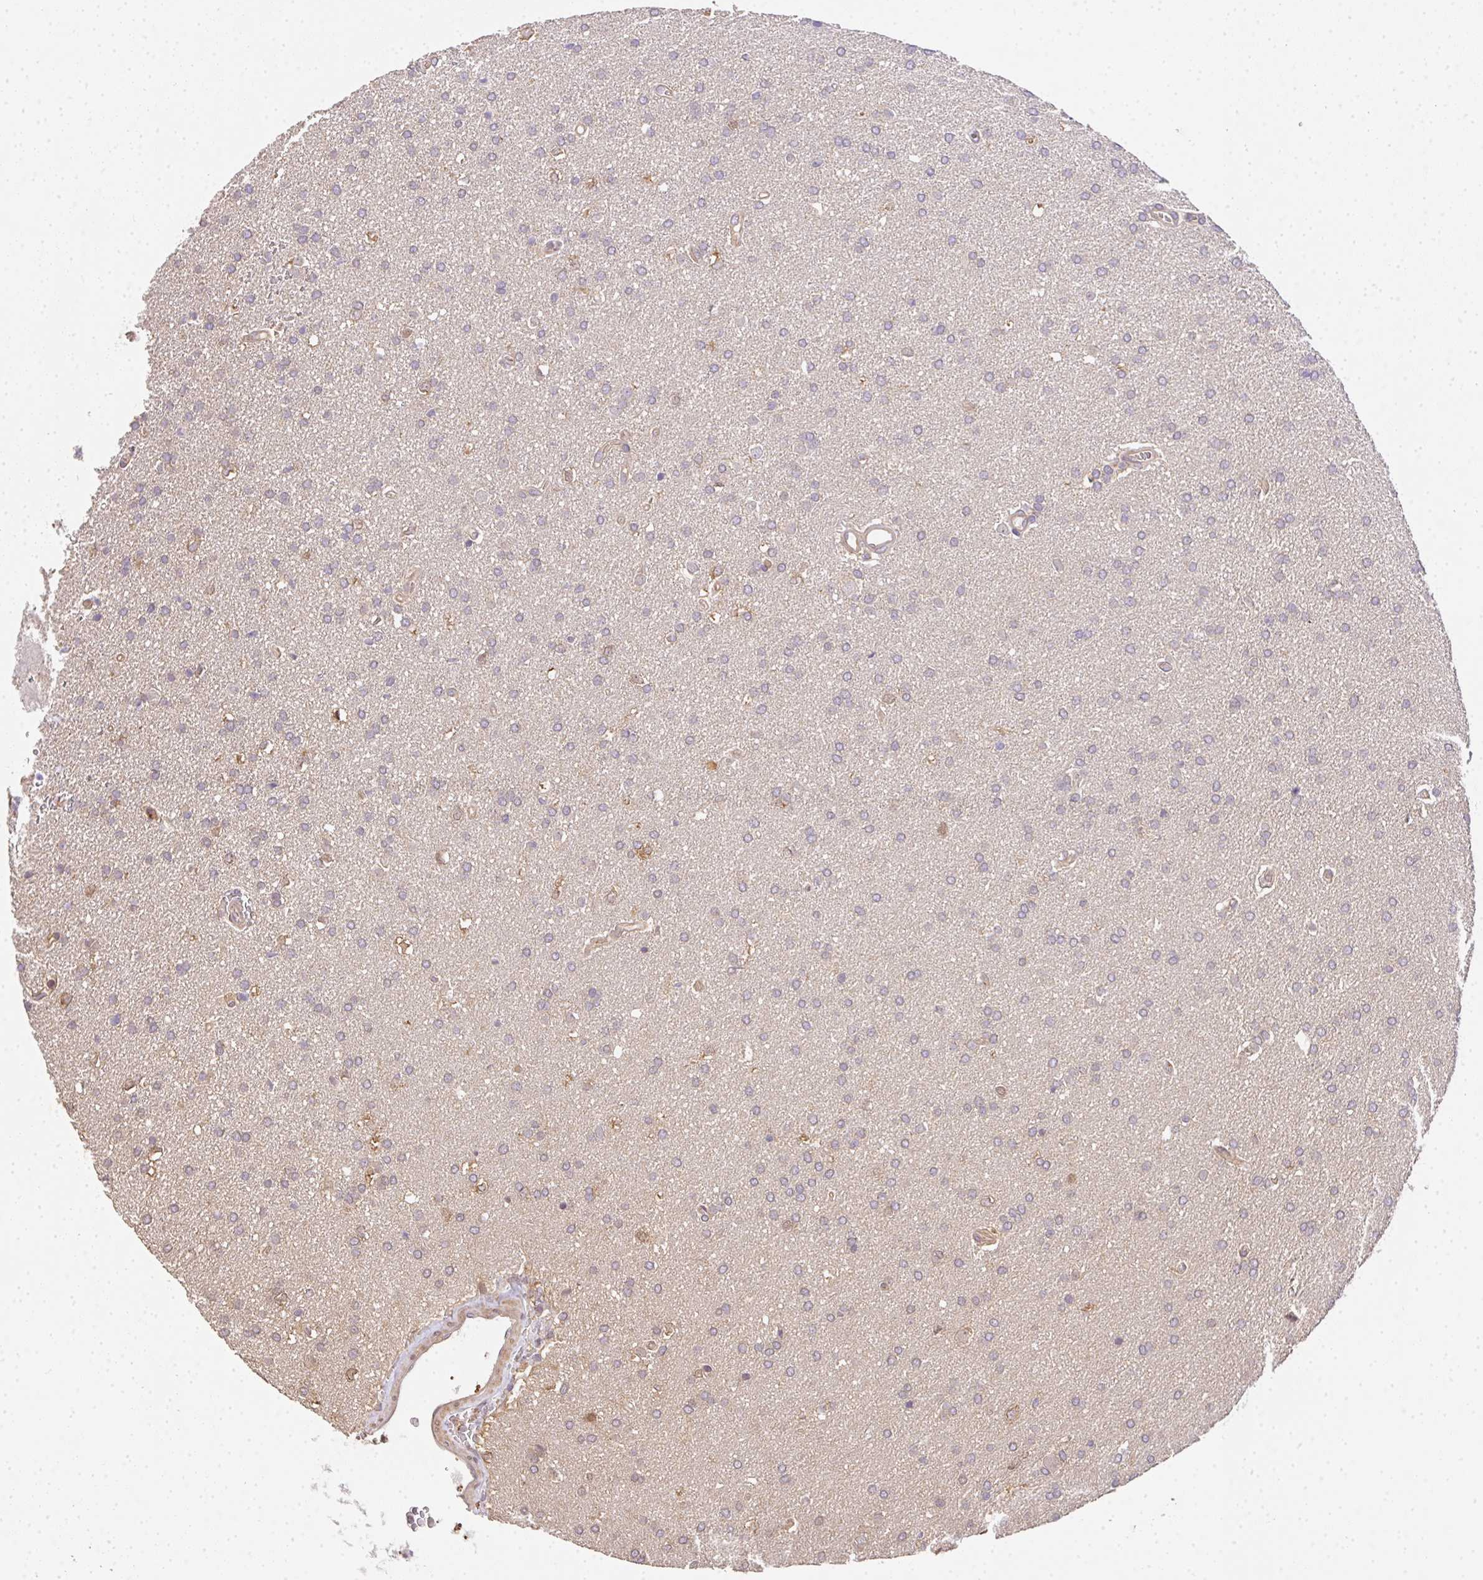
{"staining": {"intensity": "negative", "quantity": "none", "location": "none"}, "tissue": "glioma", "cell_type": "Tumor cells", "image_type": "cancer", "snomed": [{"axis": "morphology", "description": "Glioma, malignant, Low grade"}, {"axis": "topography", "description": "Brain"}], "caption": "Immunohistochemical staining of glioma exhibits no significant expression in tumor cells.", "gene": "EEF1AKMT1", "patient": {"sex": "female", "age": 34}}